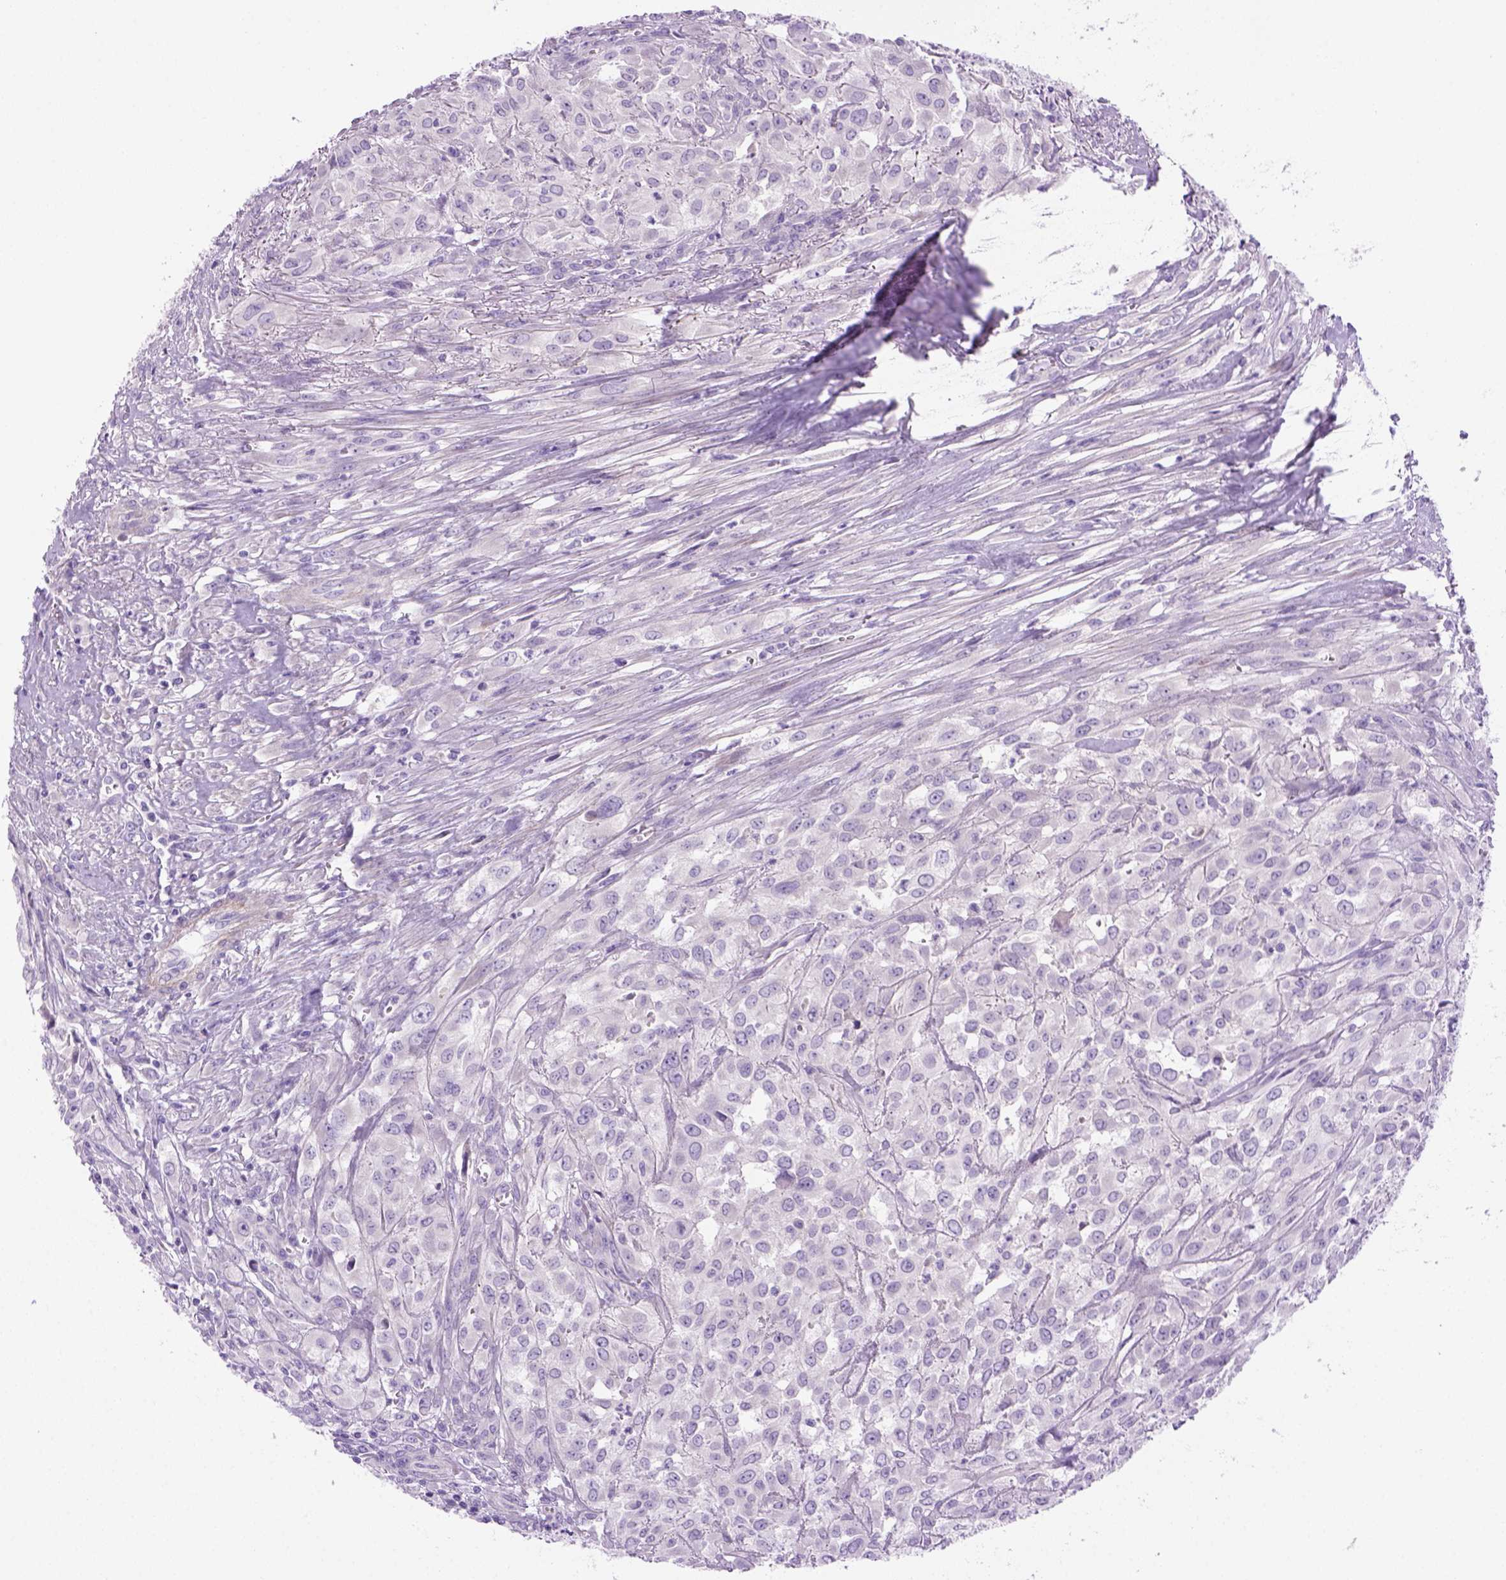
{"staining": {"intensity": "negative", "quantity": "none", "location": "none"}, "tissue": "urothelial cancer", "cell_type": "Tumor cells", "image_type": "cancer", "snomed": [{"axis": "morphology", "description": "Urothelial carcinoma, High grade"}, {"axis": "topography", "description": "Urinary bladder"}], "caption": "High-grade urothelial carcinoma was stained to show a protein in brown. There is no significant positivity in tumor cells.", "gene": "DNAH11", "patient": {"sex": "male", "age": 67}}